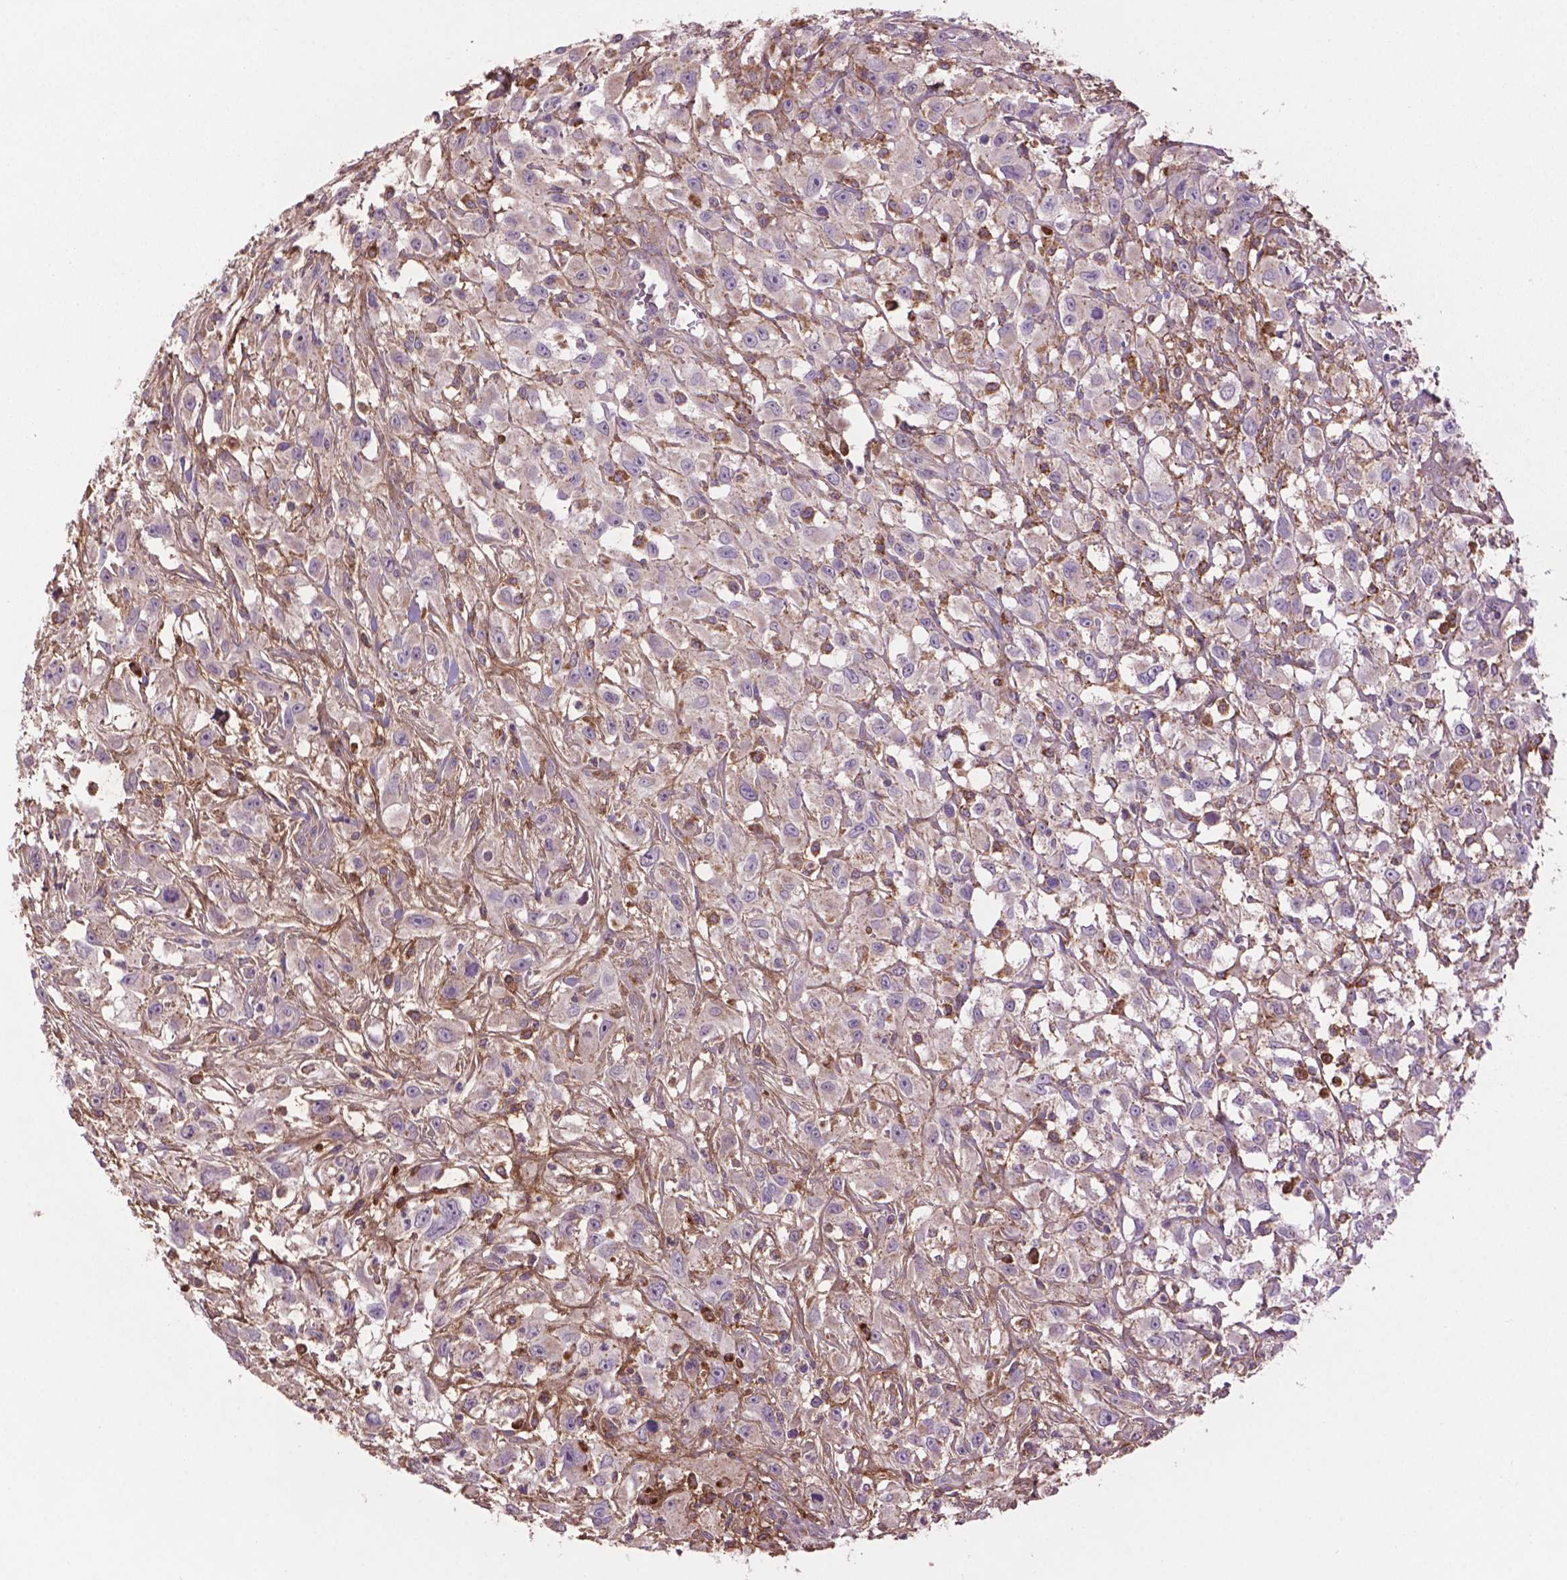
{"staining": {"intensity": "negative", "quantity": "none", "location": "none"}, "tissue": "head and neck cancer", "cell_type": "Tumor cells", "image_type": "cancer", "snomed": [{"axis": "morphology", "description": "Squamous cell carcinoma, NOS"}, {"axis": "morphology", "description": "Squamous cell carcinoma, metastatic, NOS"}, {"axis": "topography", "description": "Oral tissue"}, {"axis": "topography", "description": "Head-Neck"}], "caption": "Tumor cells are negative for protein expression in human head and neck cancer (metastatic squamous cell carcinoma). Brightfield microscopy of immunohistochemistry stained with DAB (brown) and hematoxylin (blue), captured at high magnification.", "gene": "LRRC3C", "patient": {"sex": "female", "age": 85}}